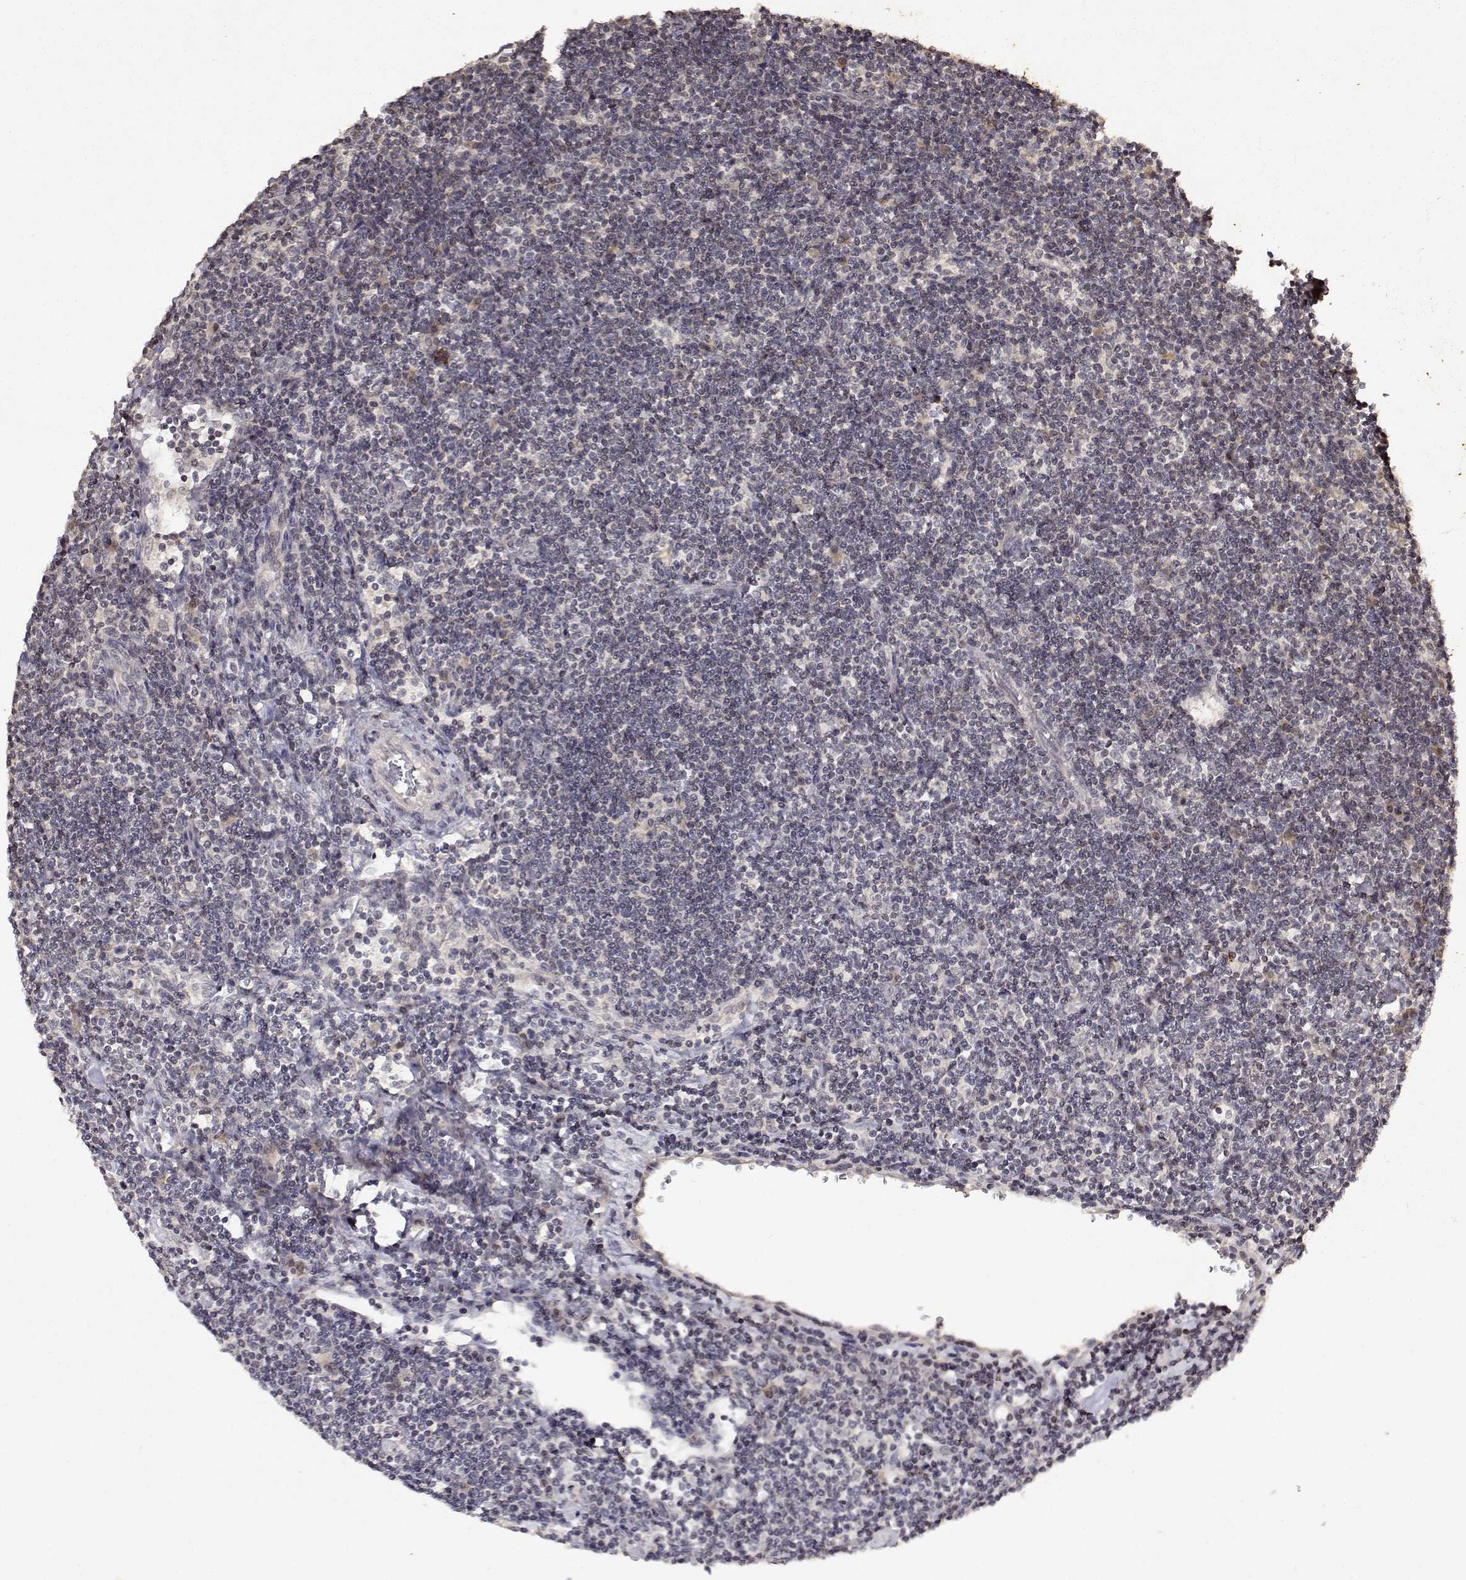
{"staining": {"intensity": "negative", "quantity": "none", "location": "none"}, "tissue": "lymphoma", "cell_type": "Tumor cells", "image_type": "cancer", "snomed": [{"axis": "morphology", "description": "Hodgkin's disease, NOS"}, {"axis": "topography", "description": "Lymph node"}], "caption": "This is an IHC image of Hodgkin's disease. There is no positivity in tumor cells.", "gene": "BDNF", "patient": {"sex": "male", "age": 40}}